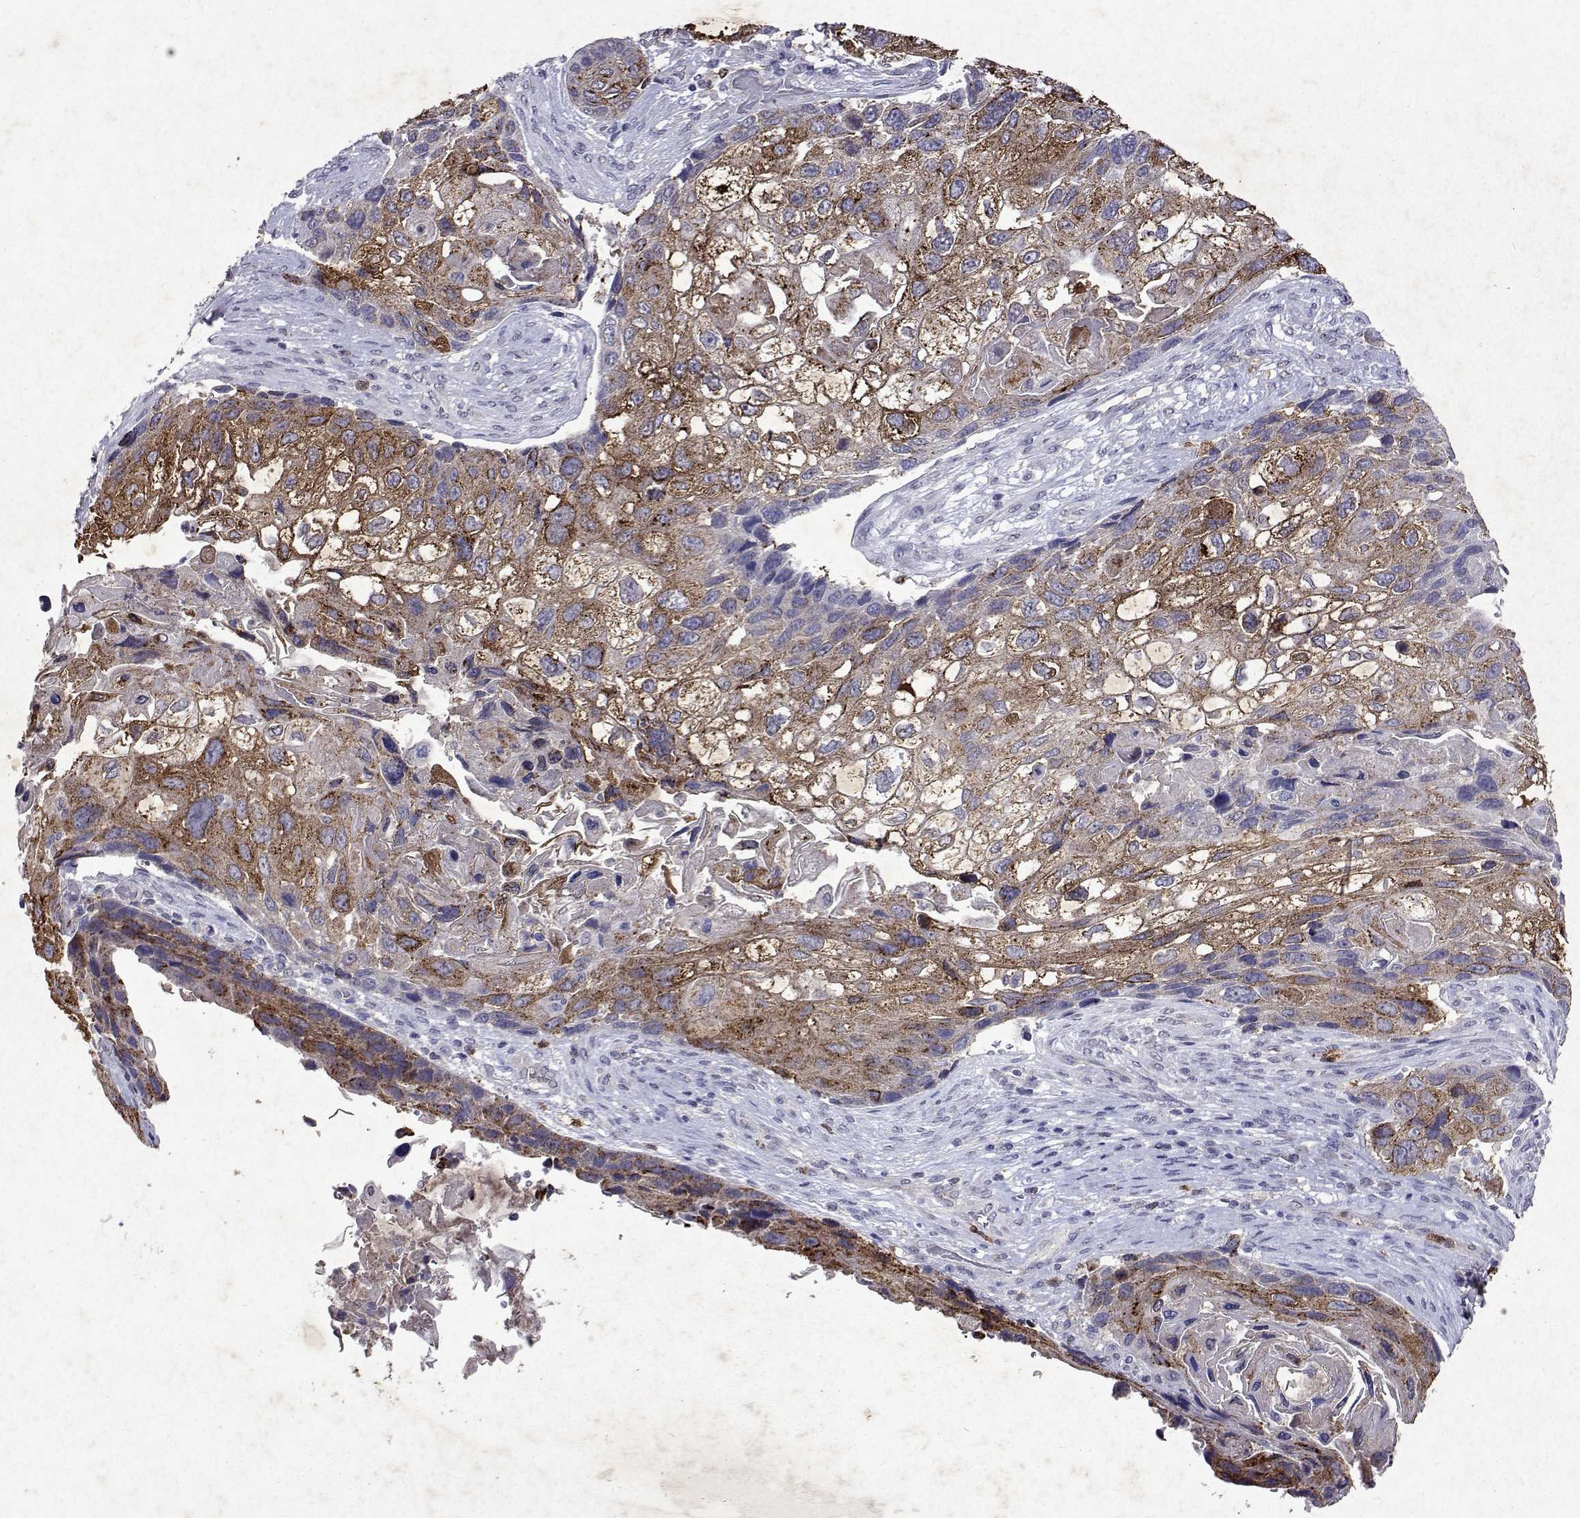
{"staining": {"intensity": "moderate", "quantity": "25%-75%", "location": "cytoplasmic/membranous"}, "tissue": "lung cancer", "cell_type": "Tumor cells", "image_type": "cancer", "snomed": [{"axis": "morphology", "description": "Squamous cell carcinoma, NOS"}, {"axis": "topography", "description": "Lung"}], "caption": "Tumor cells reveal medium levels of moderate cytoplasmic/membranous positivity in about 25%-75% of cells in lung cancer.", "gene": "DUSP28", "patient": {"sex": "male", "age": 69}}